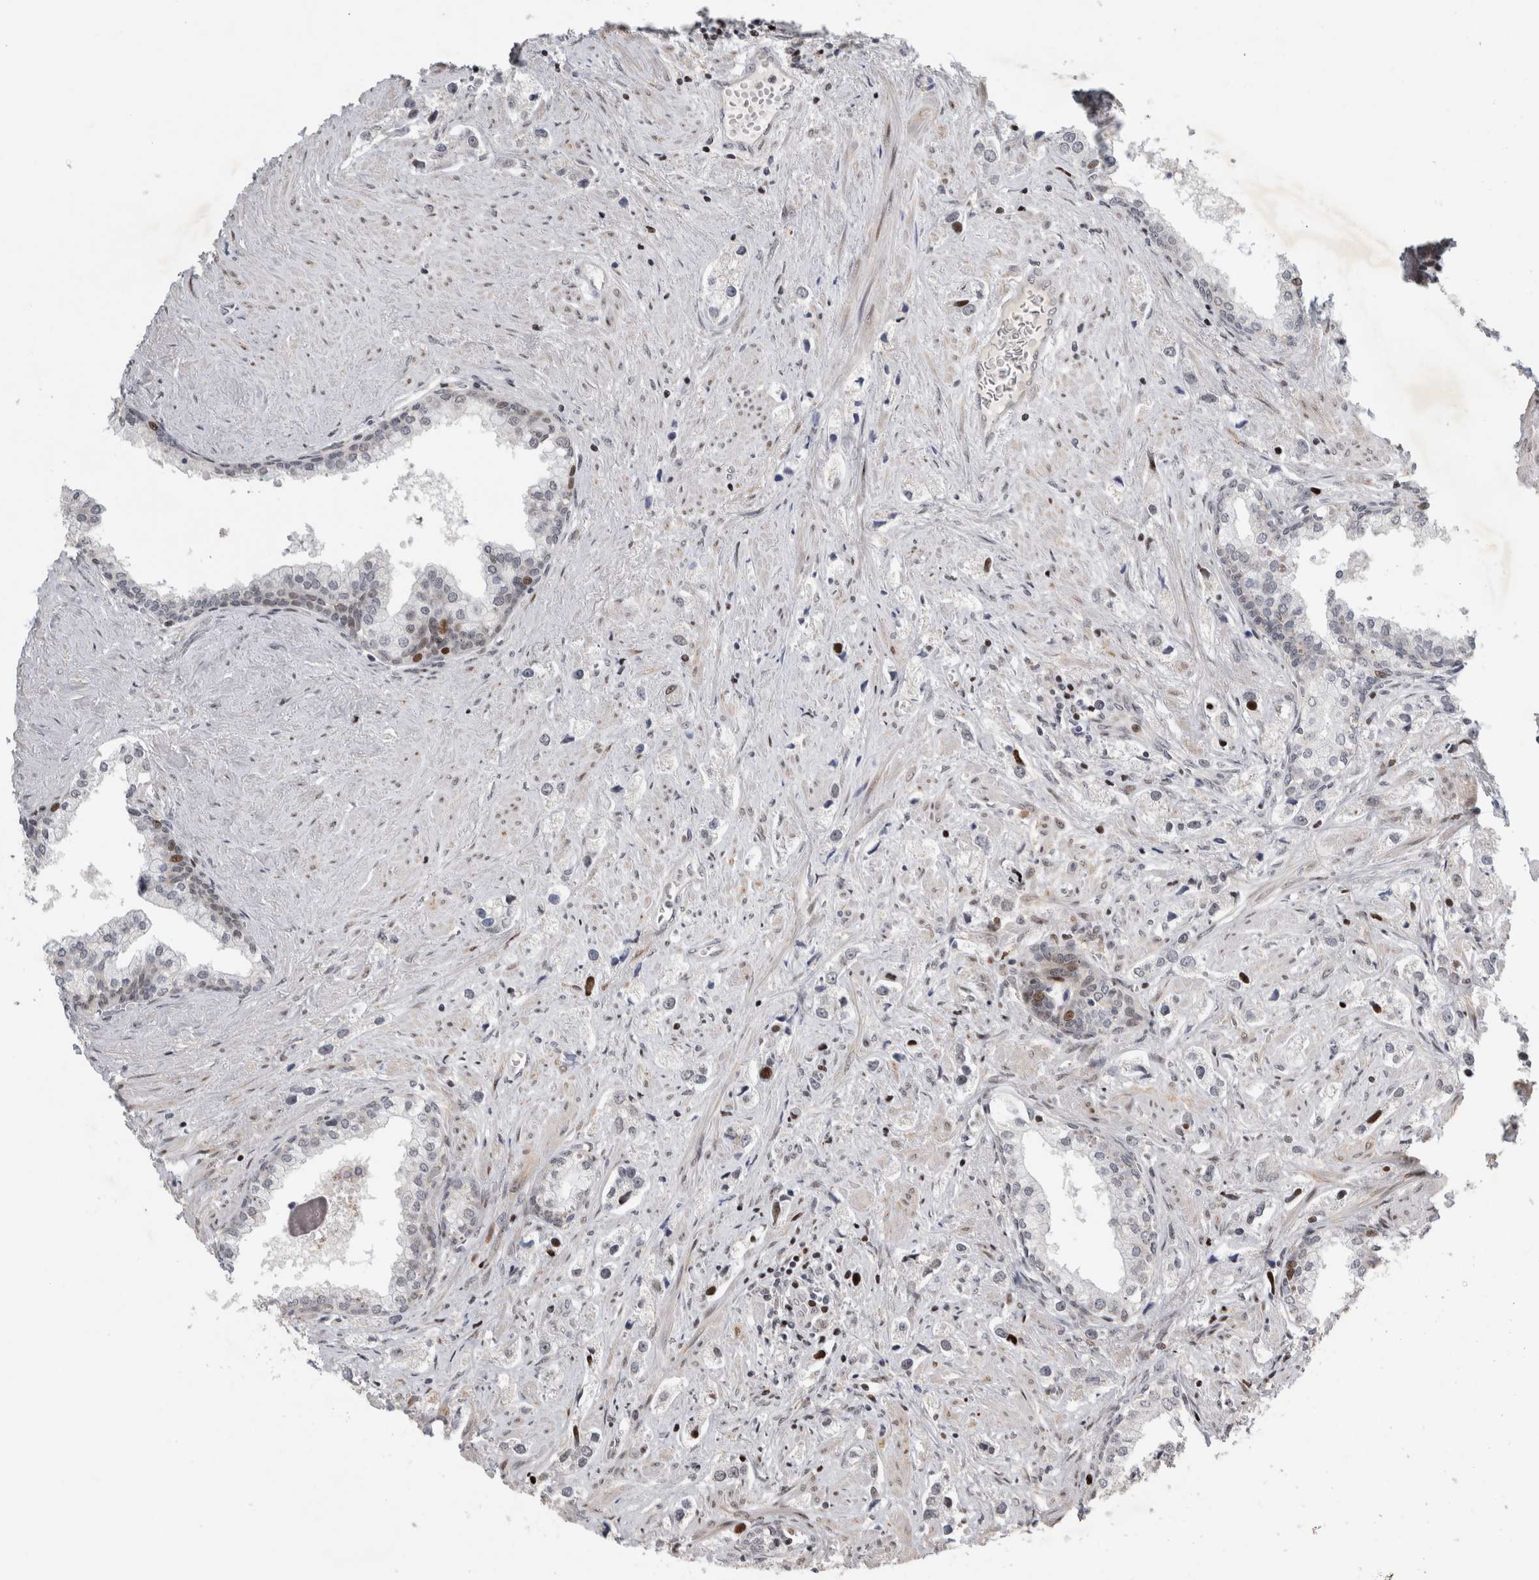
{"staining": {"intensity": "negative", "quantity": "none", "location": "none"}, "tissue": "prostate cancer", "cell_type": "Tumor cells", "image_type": "cancer", "snomed": [{"axis": "morphology", "description": "Adenocarcinoma, High grade"}, {"axis": "topography", "description": "Prostate"}], "caption": "There is no significant positivity in tumor cells of prostate cancer (high-grade adenocarcinoma). (Brightfield microscopy of DAB IHC at high magnification).", "gene": "C8orf58", "patient": {"sex": "male", "age": 66}}